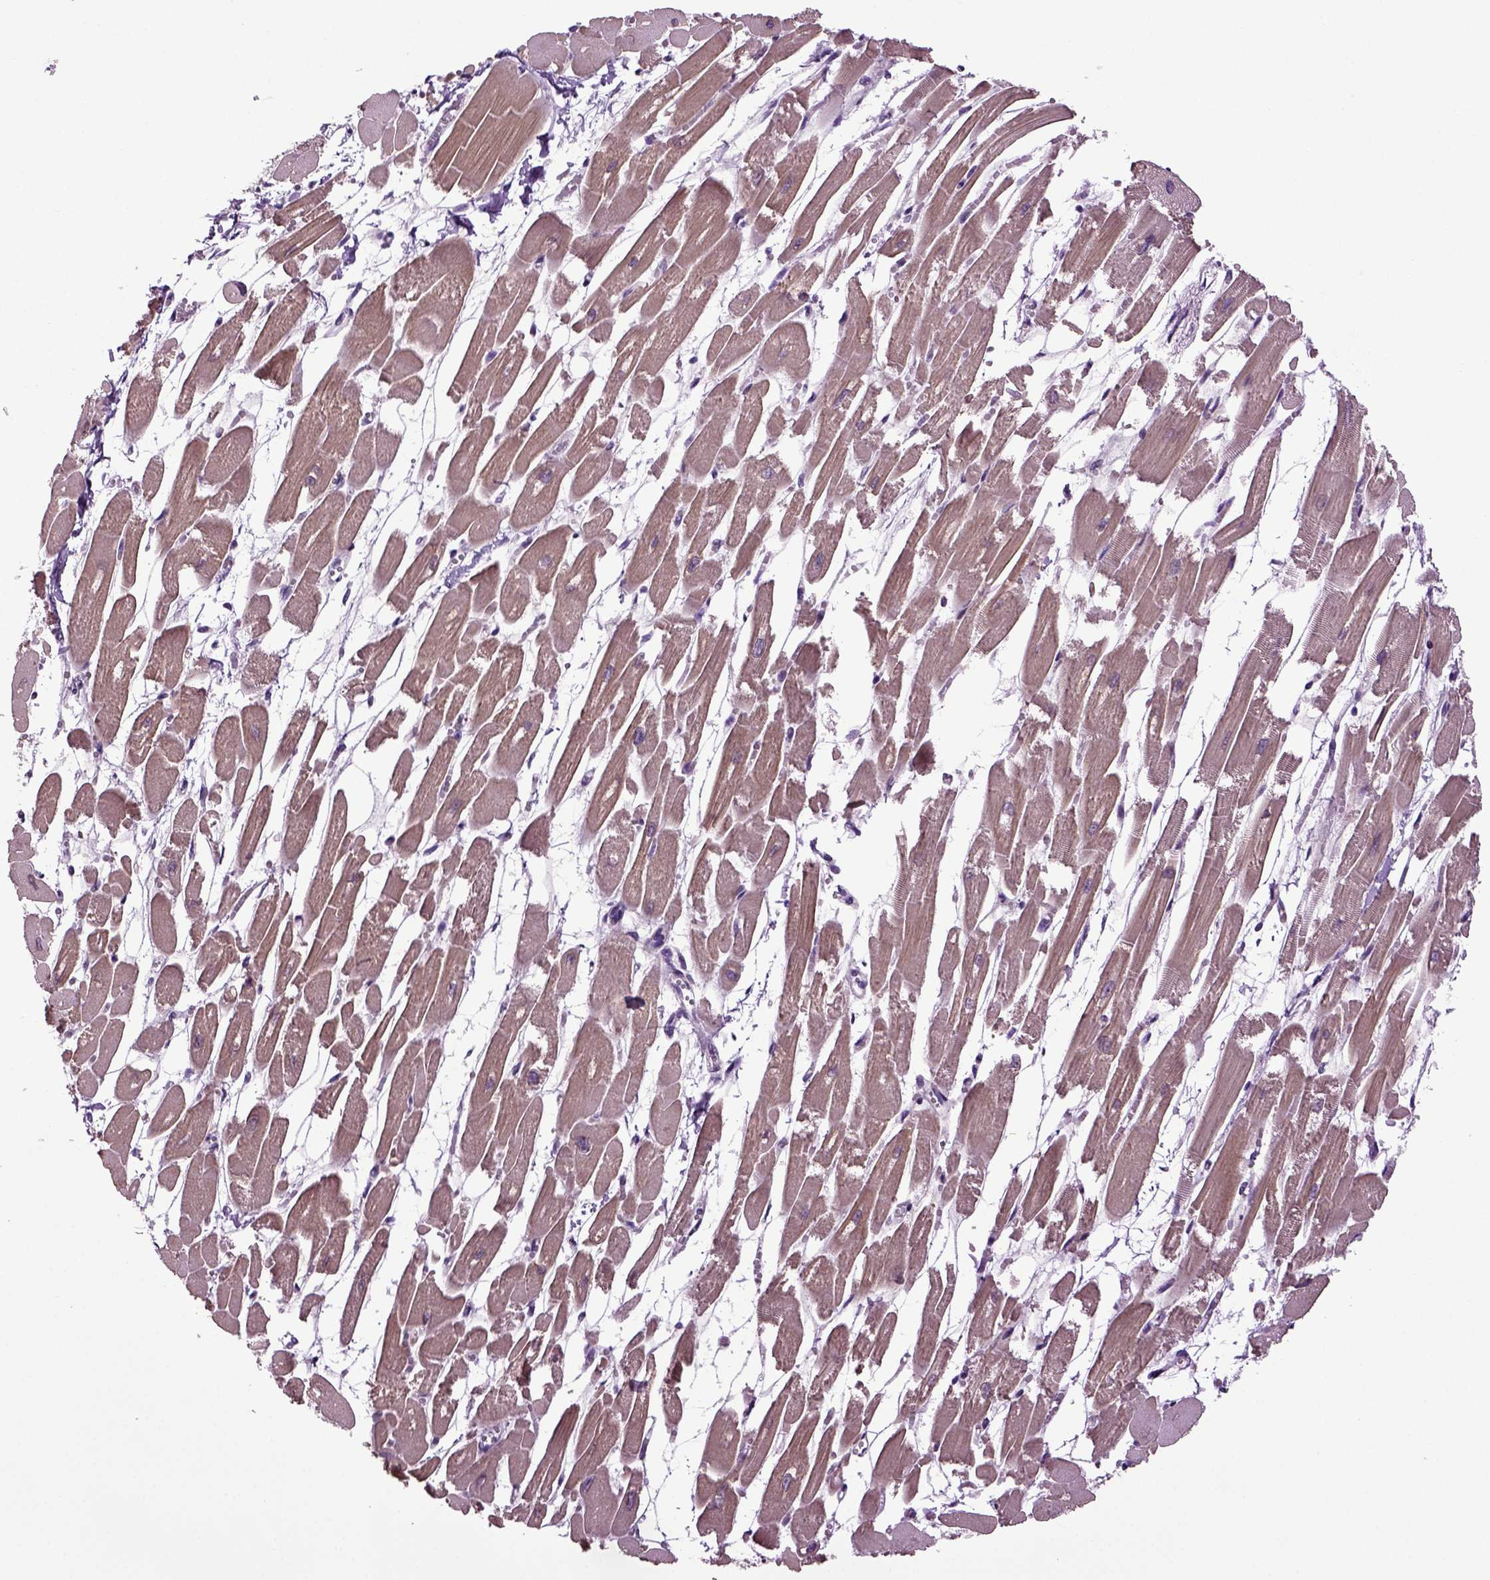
{"staining": {"intensity": "weak", "quantity": "25%-75%", "location": "cytoplasmic/membranous"}, "tissue": "heart muscle", "cell_type": "Cardiomyocytes", "image_type": "normal", "snomed": [{"axis": "morphology", "description": "Normal tissue, NOS"}, {"axis": "topography", "description": "Heart"}], "caption": "Immunohistochemical staining of benign heart muscle reveals weak cytoplasmic/membranous protein expression in approximately 25%-75% of cardiomyocytes. (Stains: DAB in brown, nuclei in blue, Microscopy: brightfield microscopy at high magnification).", "gene": "PLCH2", "patient": {"sex": "female", "age": 52}}